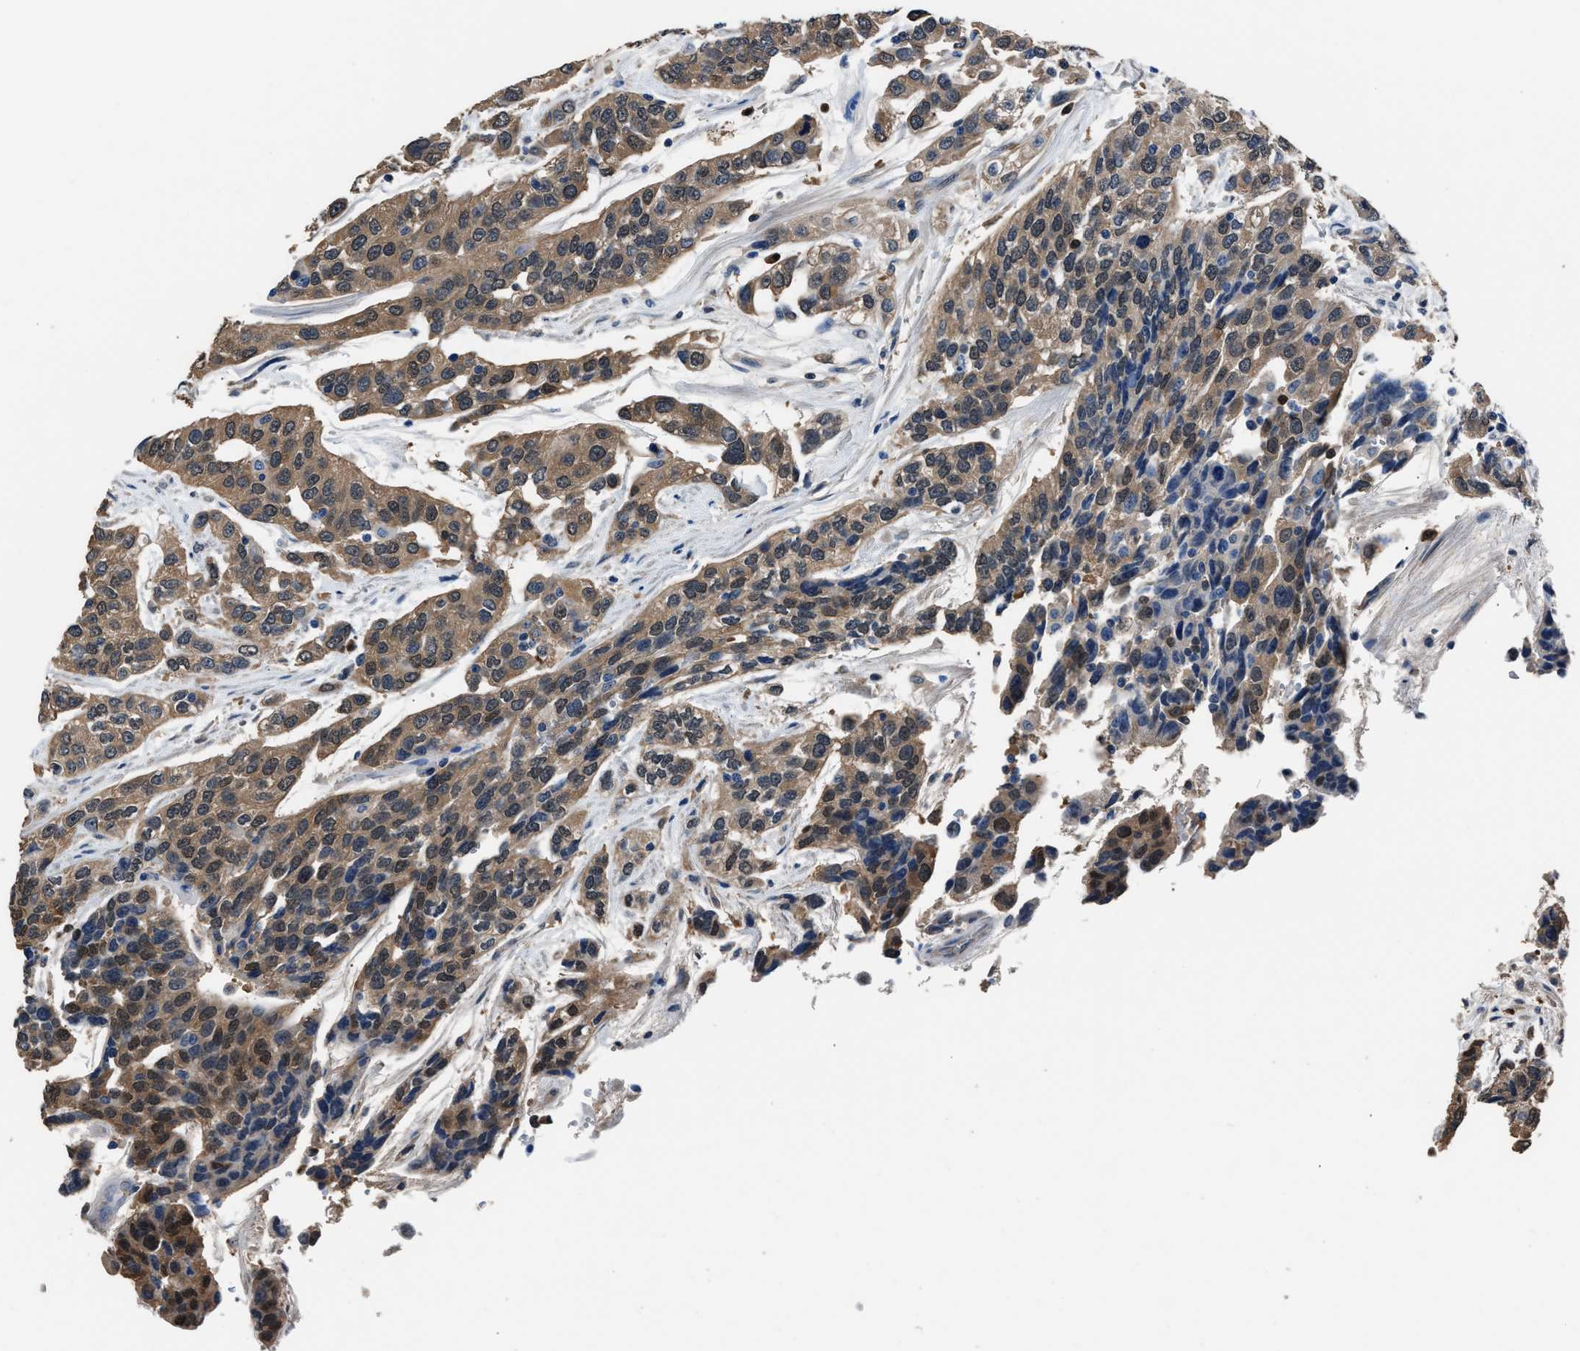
{"staining": {"intensity": "moderate", "quantity": ">75%", "location": "cytoplasmic/membranous"}, "tissue": "urothelial cancer", "cell_type": "Tumor cells", "image_type": "cancer", "snomed": [{"axis": "morphology", "description": "Urothelial carcinoma, High grade"}, {"axis": "topography", "description": "Urinary bladder"}], "caption": "An image of urothelial carcinoma (high-grade) stained for a protein demonstrates moderate cytoplasmic/membranous brown staining in tumor cells.", "gene": "GSTP1", "patient": {"sex": "female", "age": 80}}